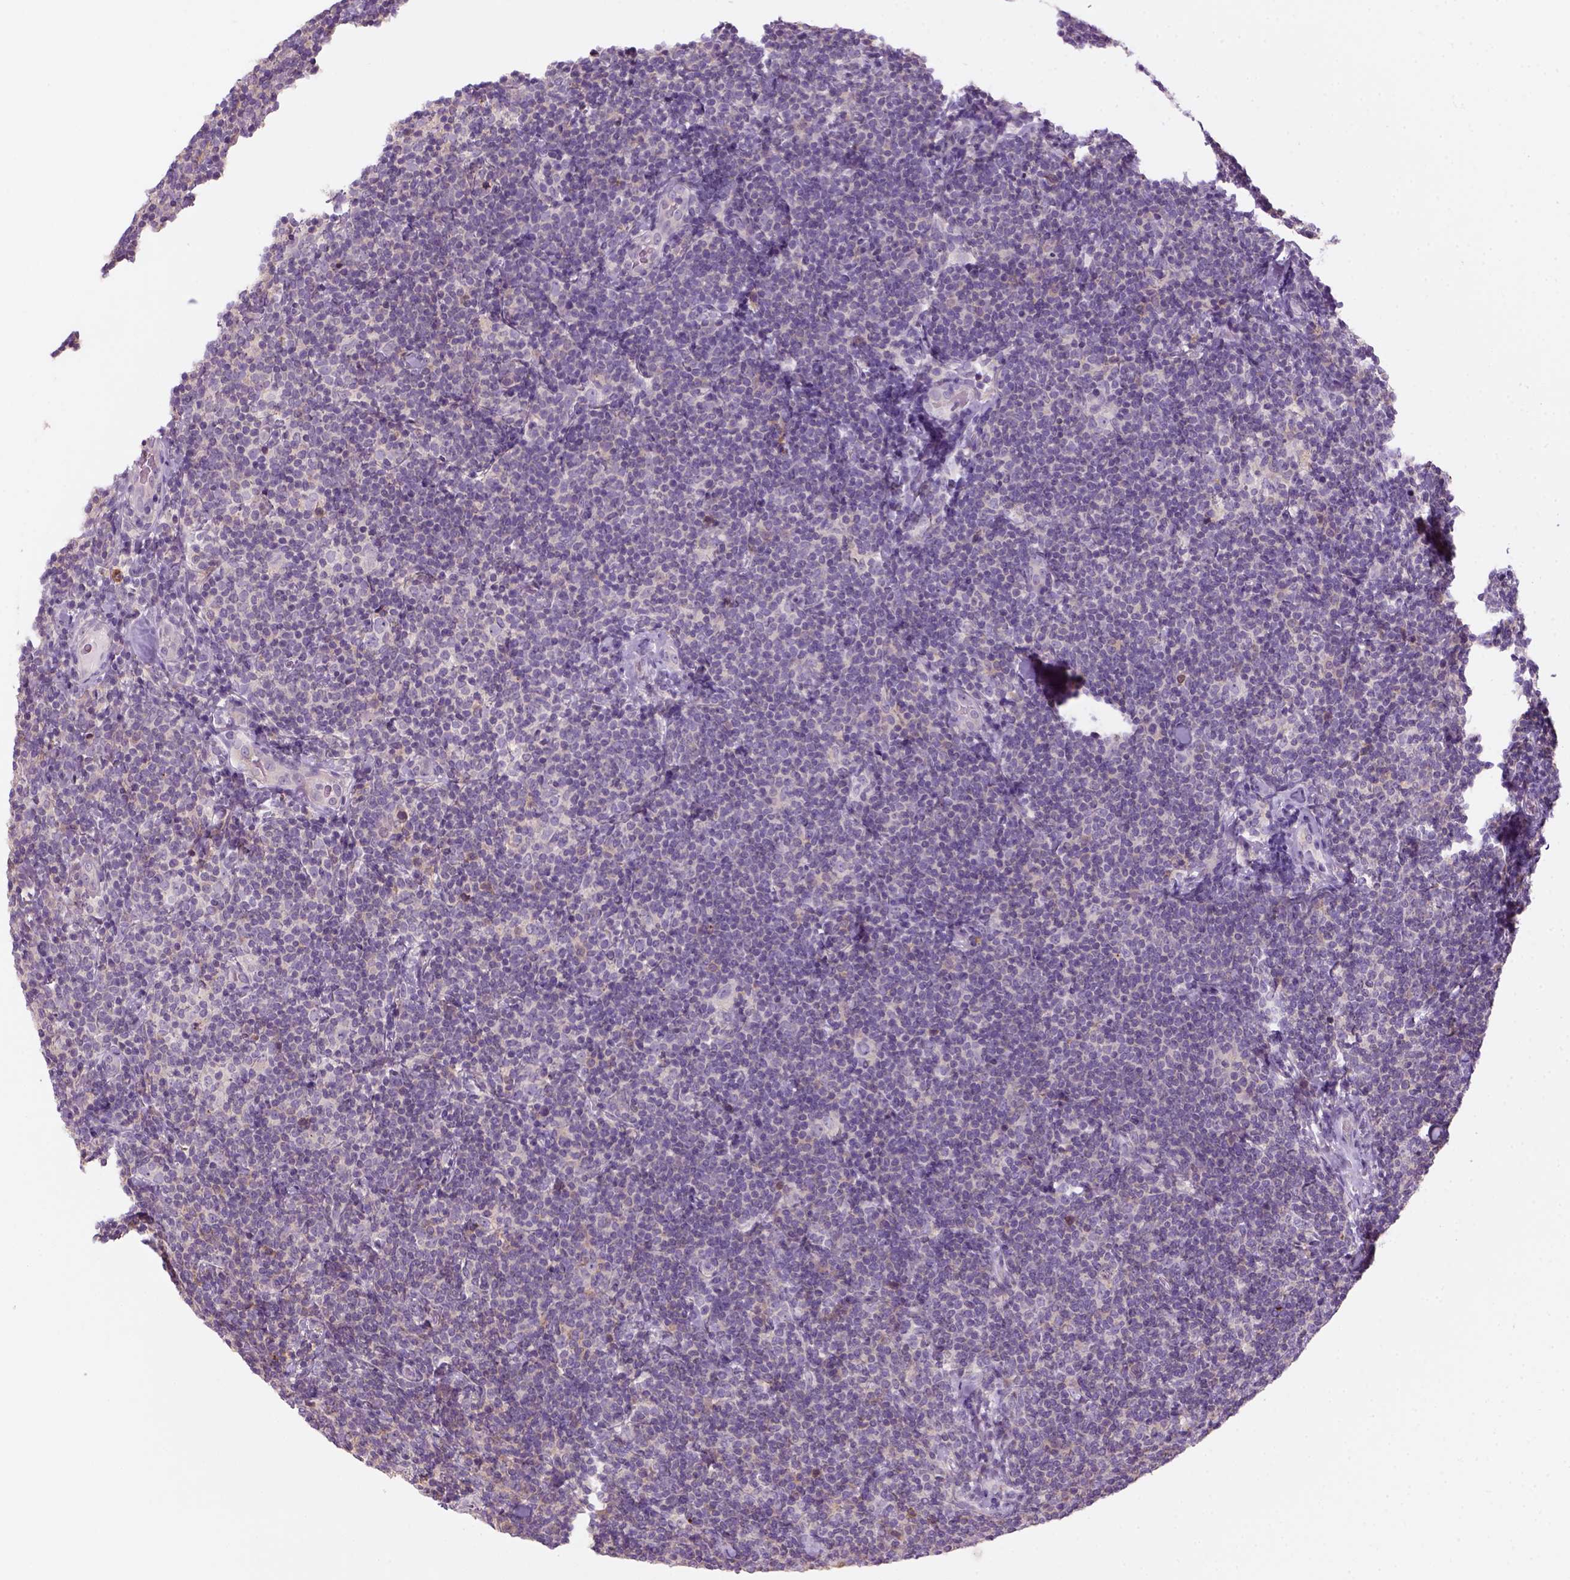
{"staining": {"intensity": "negative", "quantity": "none", "location": "none"}, "tissue": "lymphoma", "cell_type": "Tumor cells", "image_type": "cancer", "snomed": [{"axis": "morphology", "description": "Malignant lymphoma, non-Hodgkin's type, Low grade"}, {"axis": "topography", "description": "Lymph node"}], "caption": "High power microscopy micrograph of an immunohistochemistry micrograph of malignant lymphoma, non-Hodgkin's type (low-grade), revealing no significant positivity in tumor cells.", "gene": "GOT1", "patient": {"sex": "female", "age": 56}}